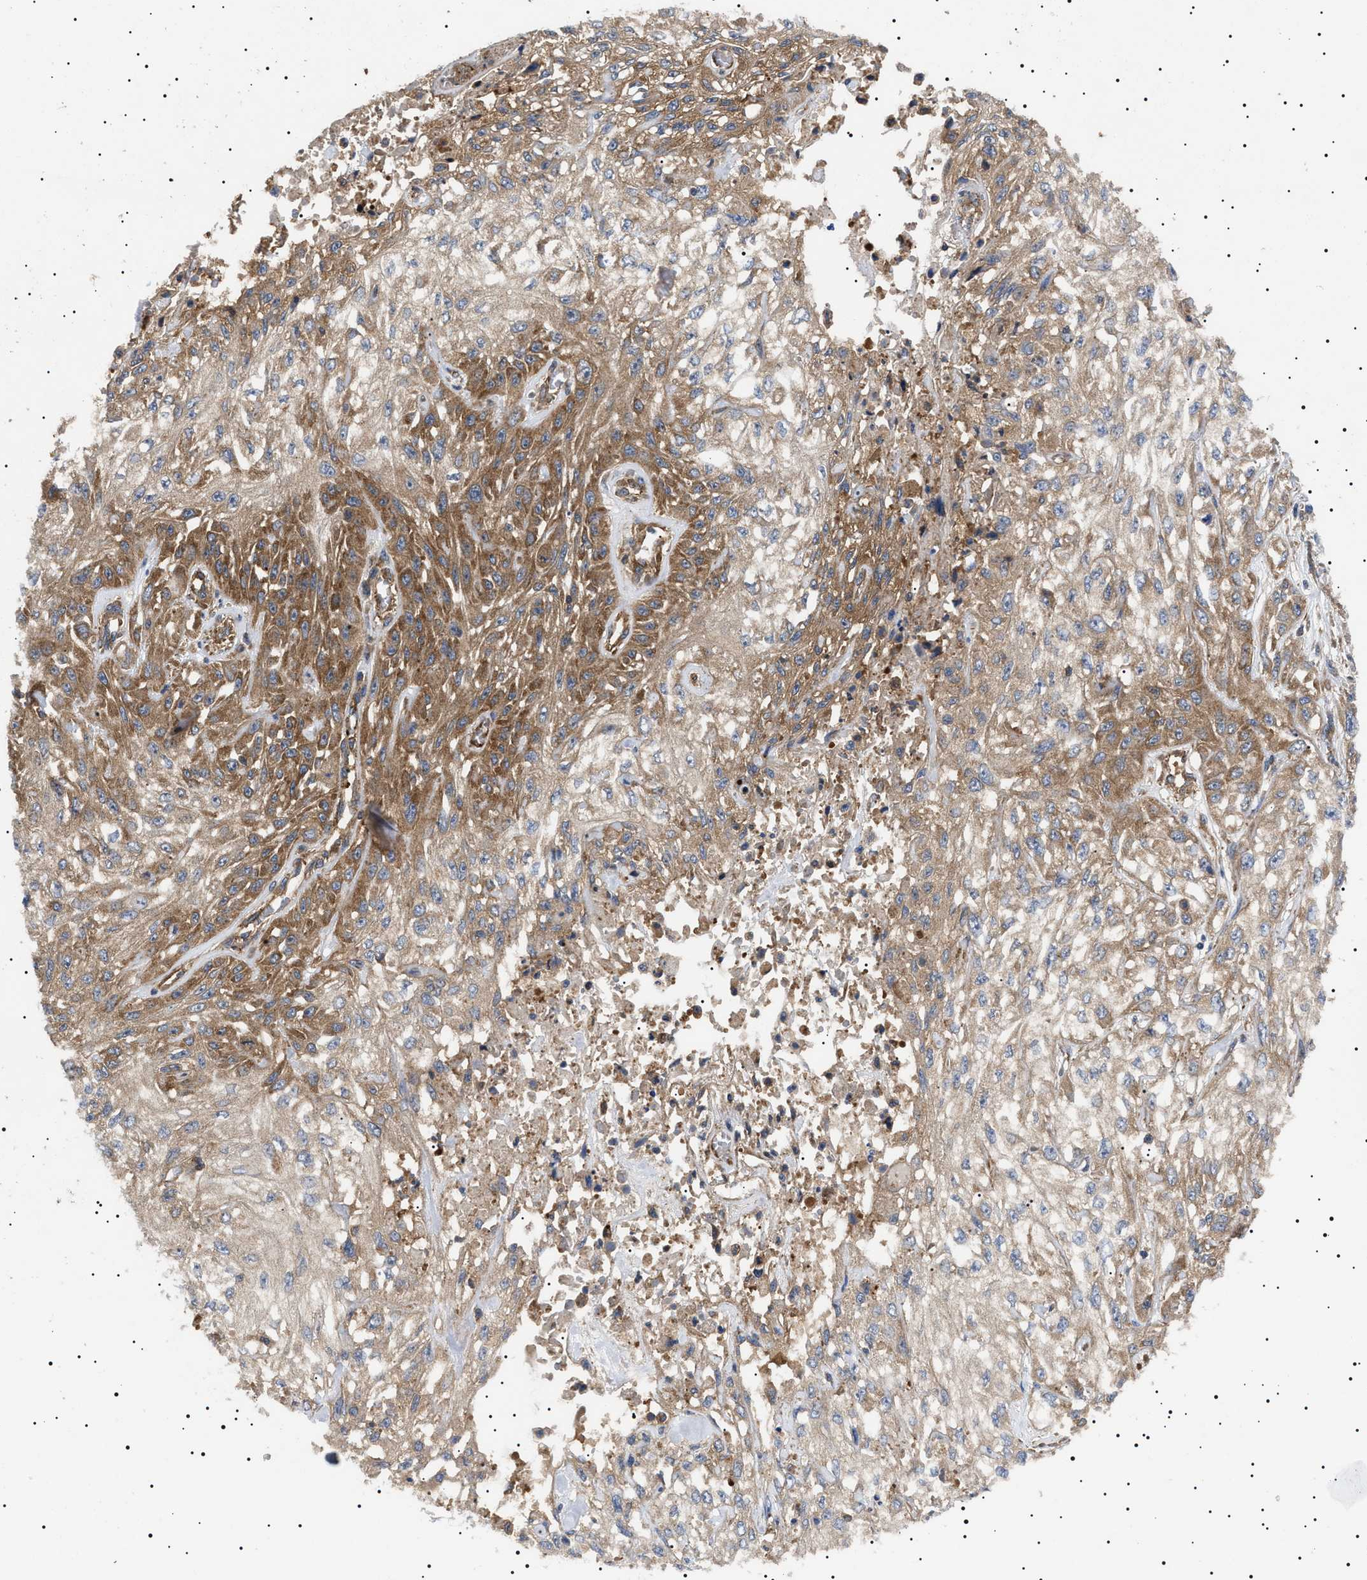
{"staining": {"intensity": "moderate", "quantity": ">75%", "location": "cytoplasmic/membranous"}, "tissue": "skin cancer", "cell_type": "Tumor cells", "image_type": "cancer", "snomed": [{"axis": "morphology", "description": "Squamous cell carcinoma, NOS"}, {"axis": "morphology", "description": "Squamous cell carcinoma, metastatic, NOS"}, {"axis": "topography", "description": "Skin"}, {"axis": "topography", "description": "Lymph node"}], "caption": "An immunohistochemistry (IHC) image of neoplastic tissue is shown. Protein staining in brown labels moderate cytoplasmic/membranous positivity in metastatic squamous cell carcinoma (skin) within tumor cells. The staining was performed using DAB, with brown indicating positive protein expression. Nuclei are stained blue with hematoxylin.", "gene": "TPP2", "patient": {"sex": "male", "age": 75}}